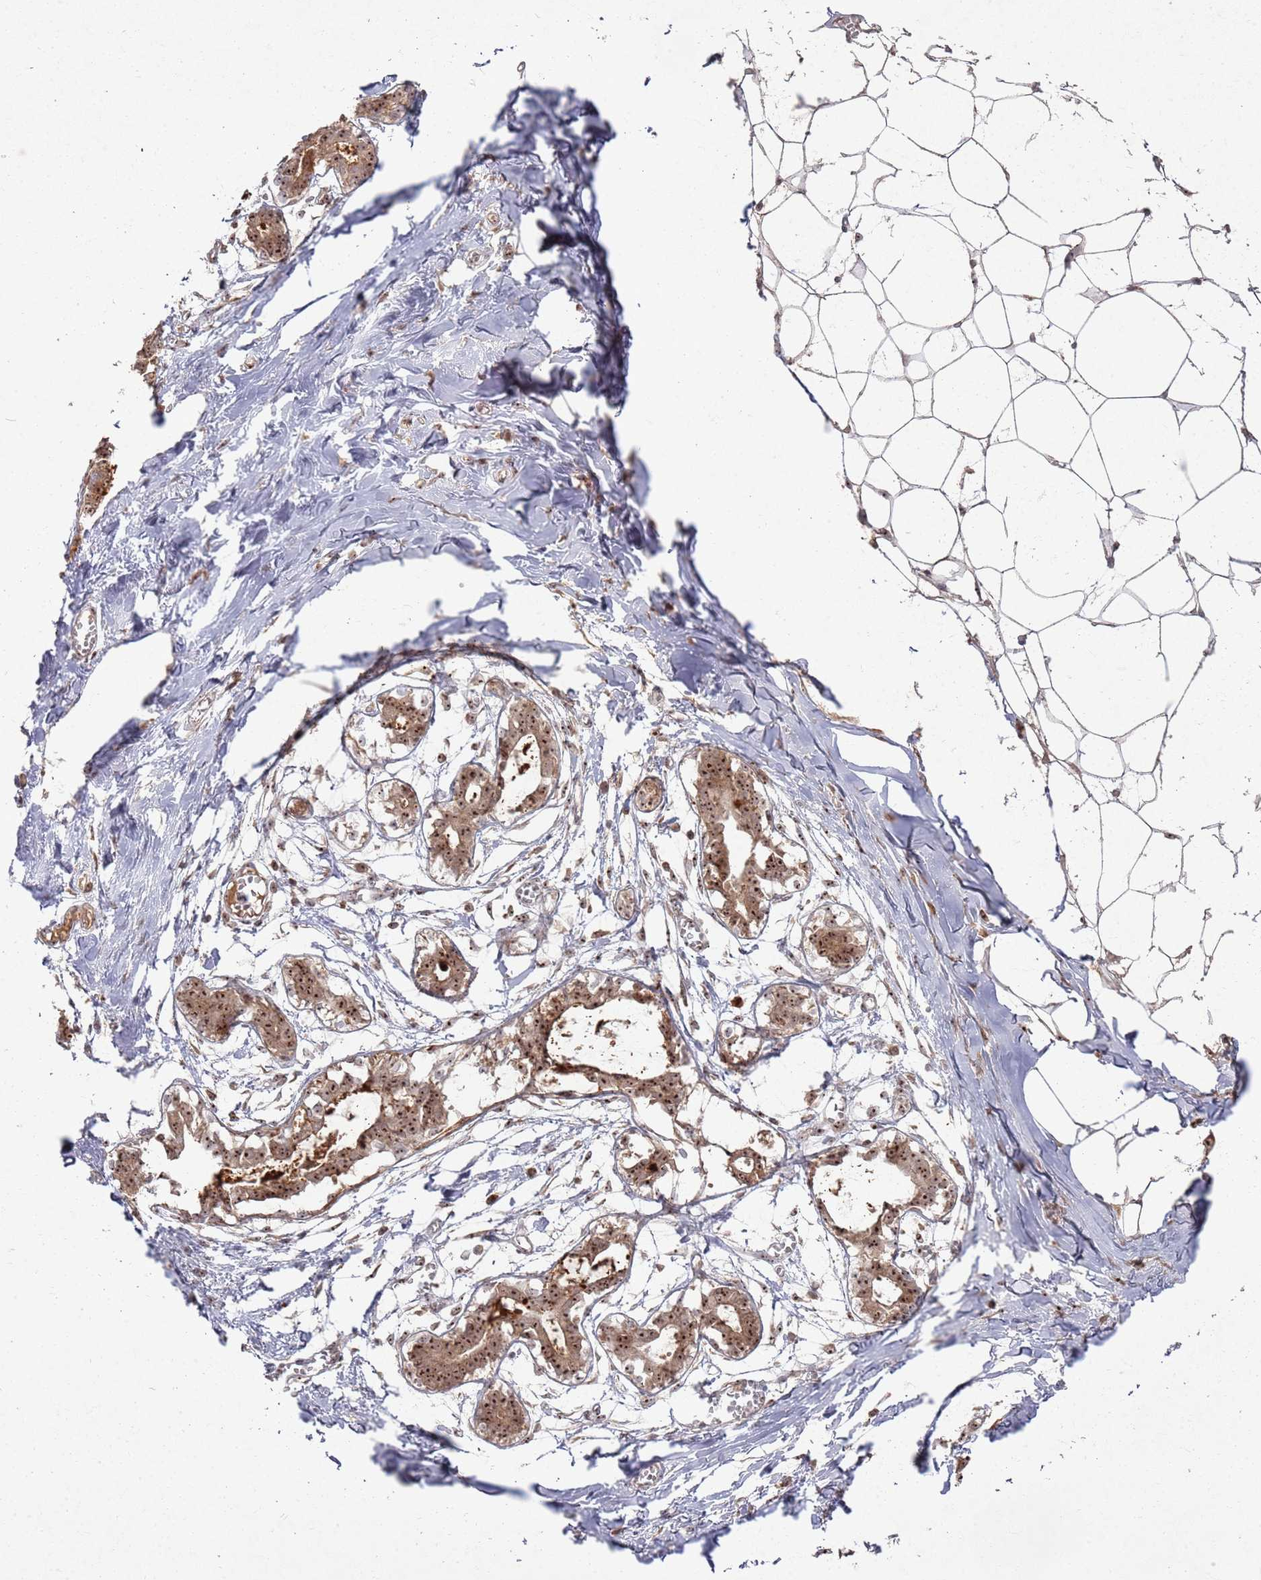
{"staining": {"intensity": "moderate", "quantity": ">75%", "location": "cytoplasmic/membranous"}, "tissue": "breast", "cell_type": "Adipocytes", "image_type": "normal", "snomed": [{"axis": "morphology", "description": "Normal tissue, NOS"}, {"axis": "topography", "description": "Breast"}], "caption": "Breast stained with a brown dye displays moderate cytoplasmic/membranous positive positivity in approximately >75% of adipocytes.", "gene": "UTP11", "patient": {"sex": "female", "age": 27}}